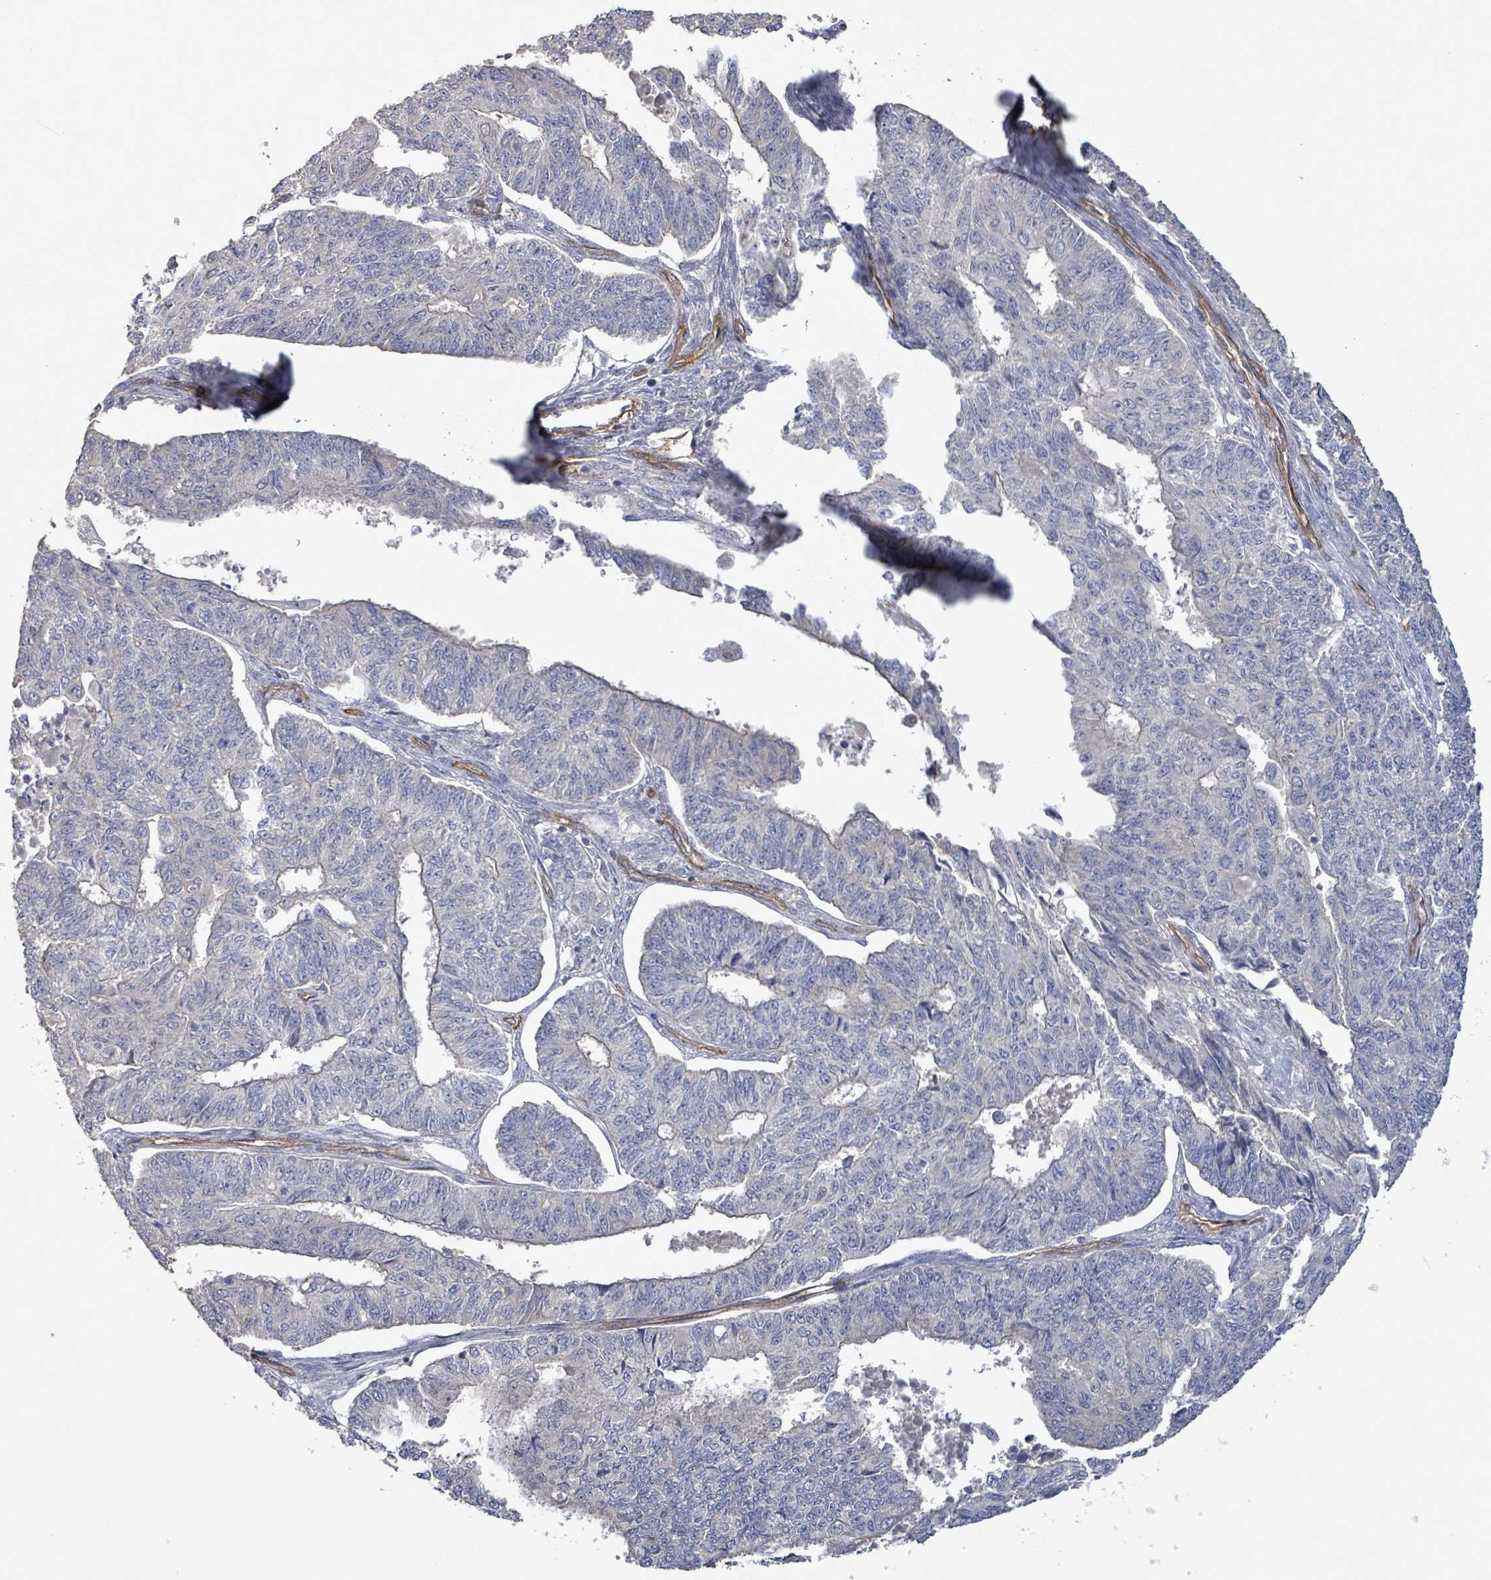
{"staining": {"intensity": "negative", "quantity": "none", "location": "none"}, "tissue": "endometrial cancer", "cell_type": "Tumor cells", "image_type": "cancer", "snomed": [{"axis": "morphology", "description": "Adenocarcinoma, NOS"}, {"axis": "topography", "description": "Endometrium"}], "caption": "Endometrial adenocarcinoma was stained to show a protein in brown. There is no significant staining in tumor cells. (DAB IHC, high magnification).", "gene": "KANK3", "patient": {"sex": "female", "age": 32}}